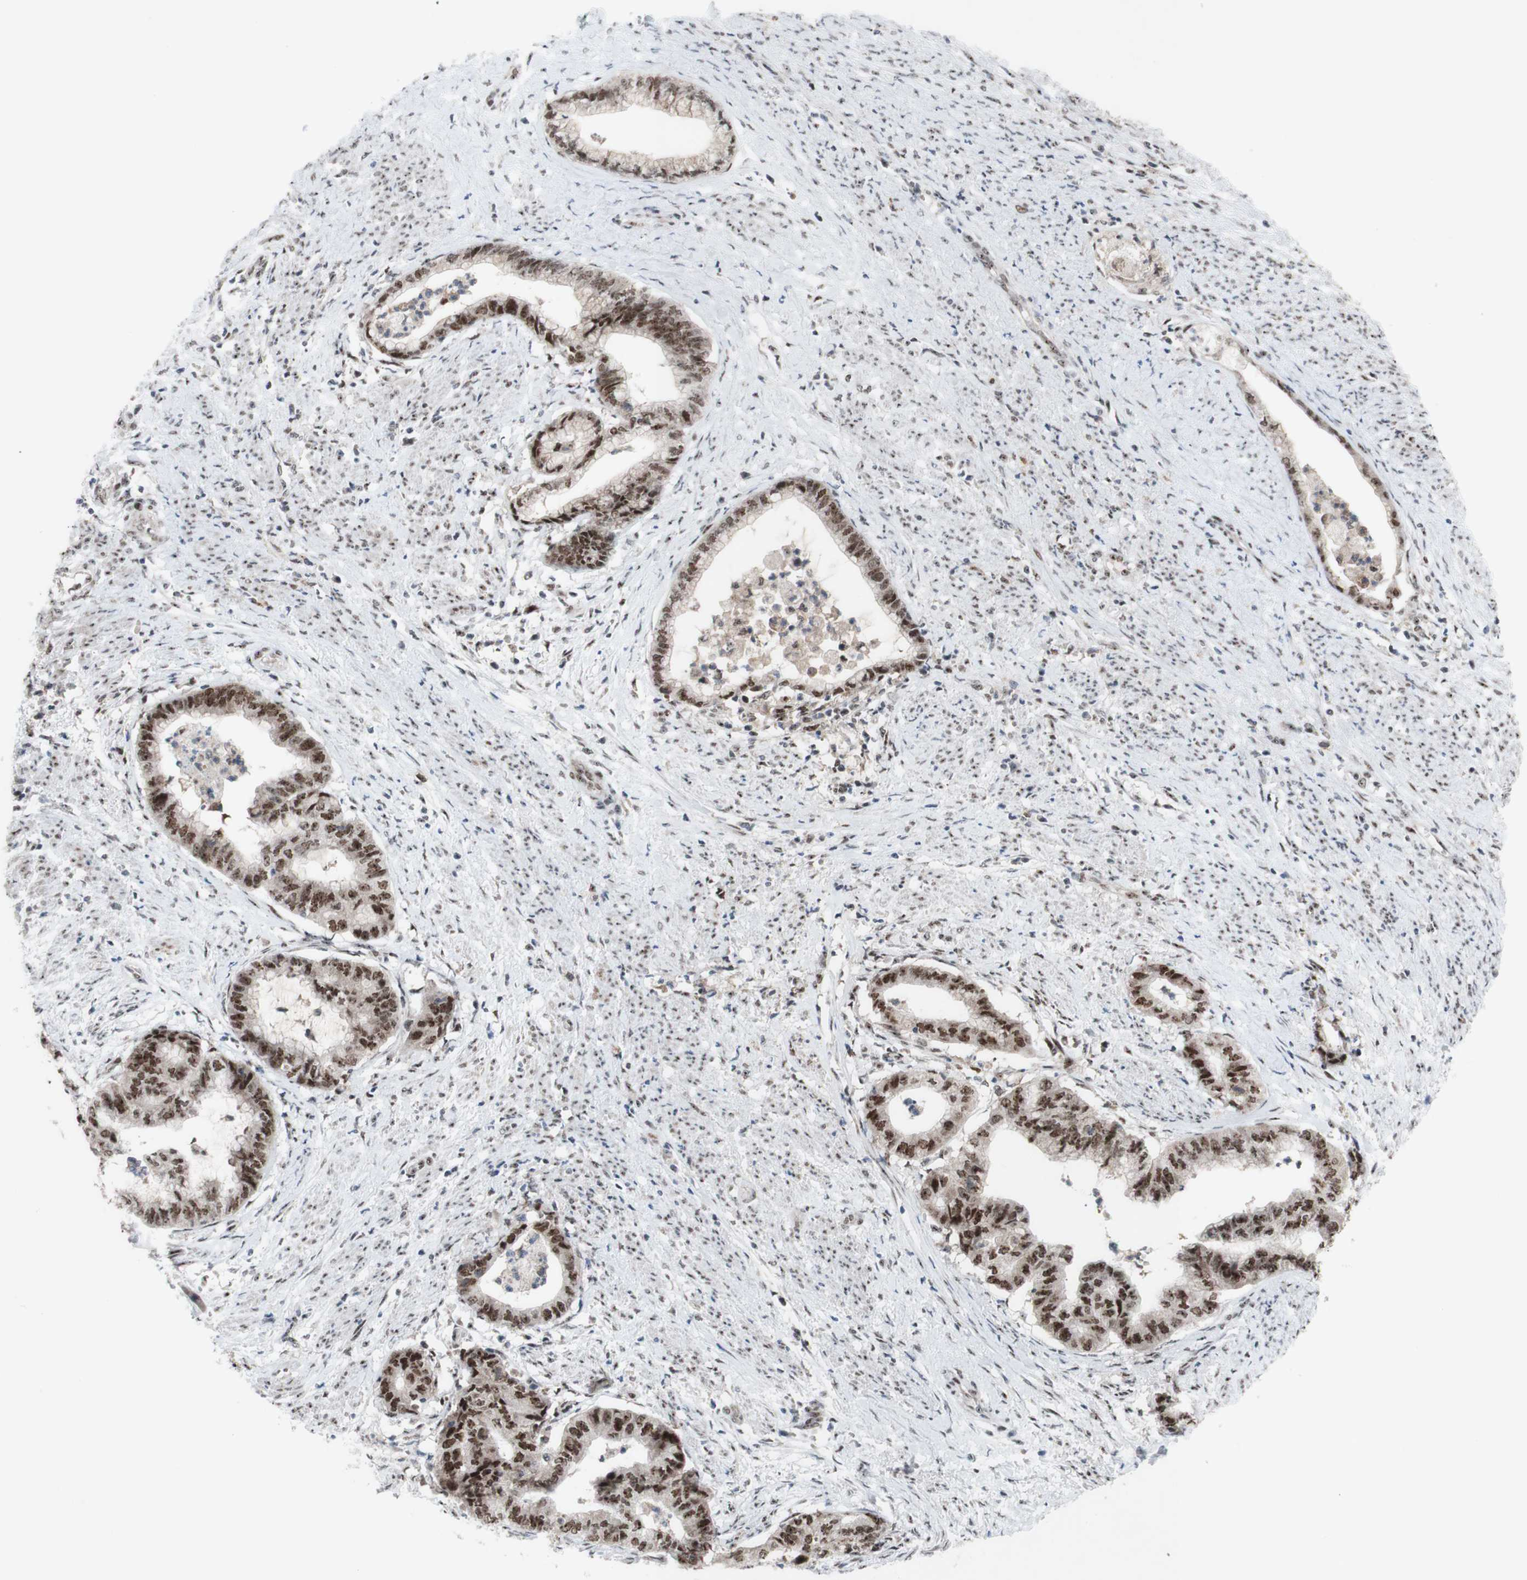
{"staining": {"intensity": "moderate", "quantity": ">75%", "location": "nuclear"}, "tissue": "endometrial cancer", "cell_type": "Tumor cells", "image_type": "cancer", "snomed": [{"axis": "morphology", "description": "Necrosis, NOS"}, {"axis": "morphology", "description": "Adenocarcinoma, NOS"}, {"axis": "topography", "description": "Endometrium"}], "caption": "This photomicrograph exhibits immunohistochemistry (IHC) staining of endometrial adenocarcinoma, with medium moderate nuclear staining in about >75% of tumor cells.", "gene": "POLR1A", "patient": {"sex": "female", "age": 79}}